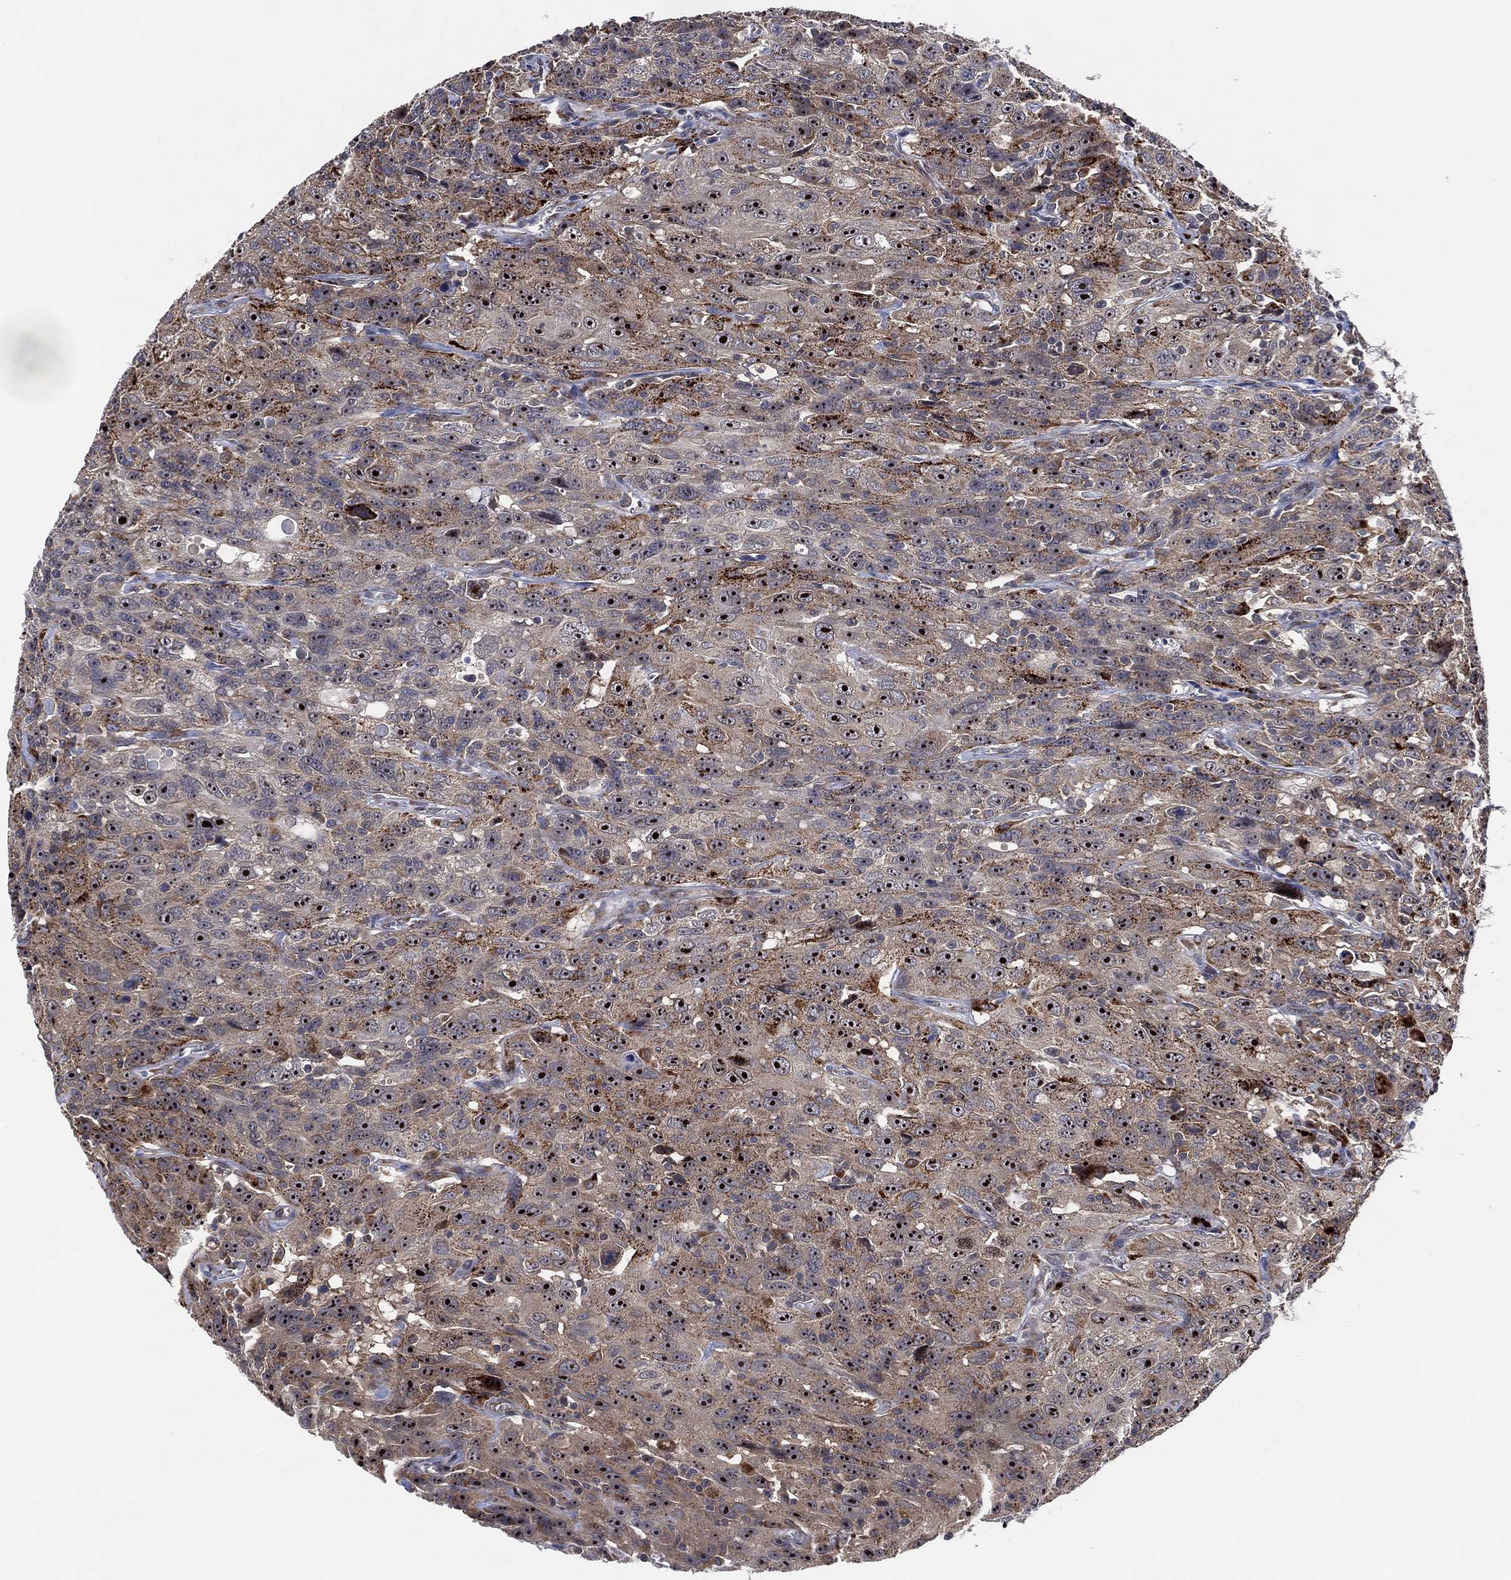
{"staining": {"intensity": "weak", "quantity": "<25%", "location": "cytoplasmic/membranous,nuclear"}, "tissue": "urothelial cancer", "cell_type": "Tumor cells", "image_type": "cancer", "snomed": [{"axis": "morphology", "description": "Urothelial carcinoma, NOS"}, {"axis": "morphology", "description": "Urothelial carcinoma, High grade"}, {"axis": "topography", "description": "Urinary bladder"}], "caption": "Immunohistochemistry histopathology image of urothelial cancer stained for a protein (brown), which shows no expression in tumor cells.", "gene": "FAM104A", "patient": {"sex": "female", "age": 73}}